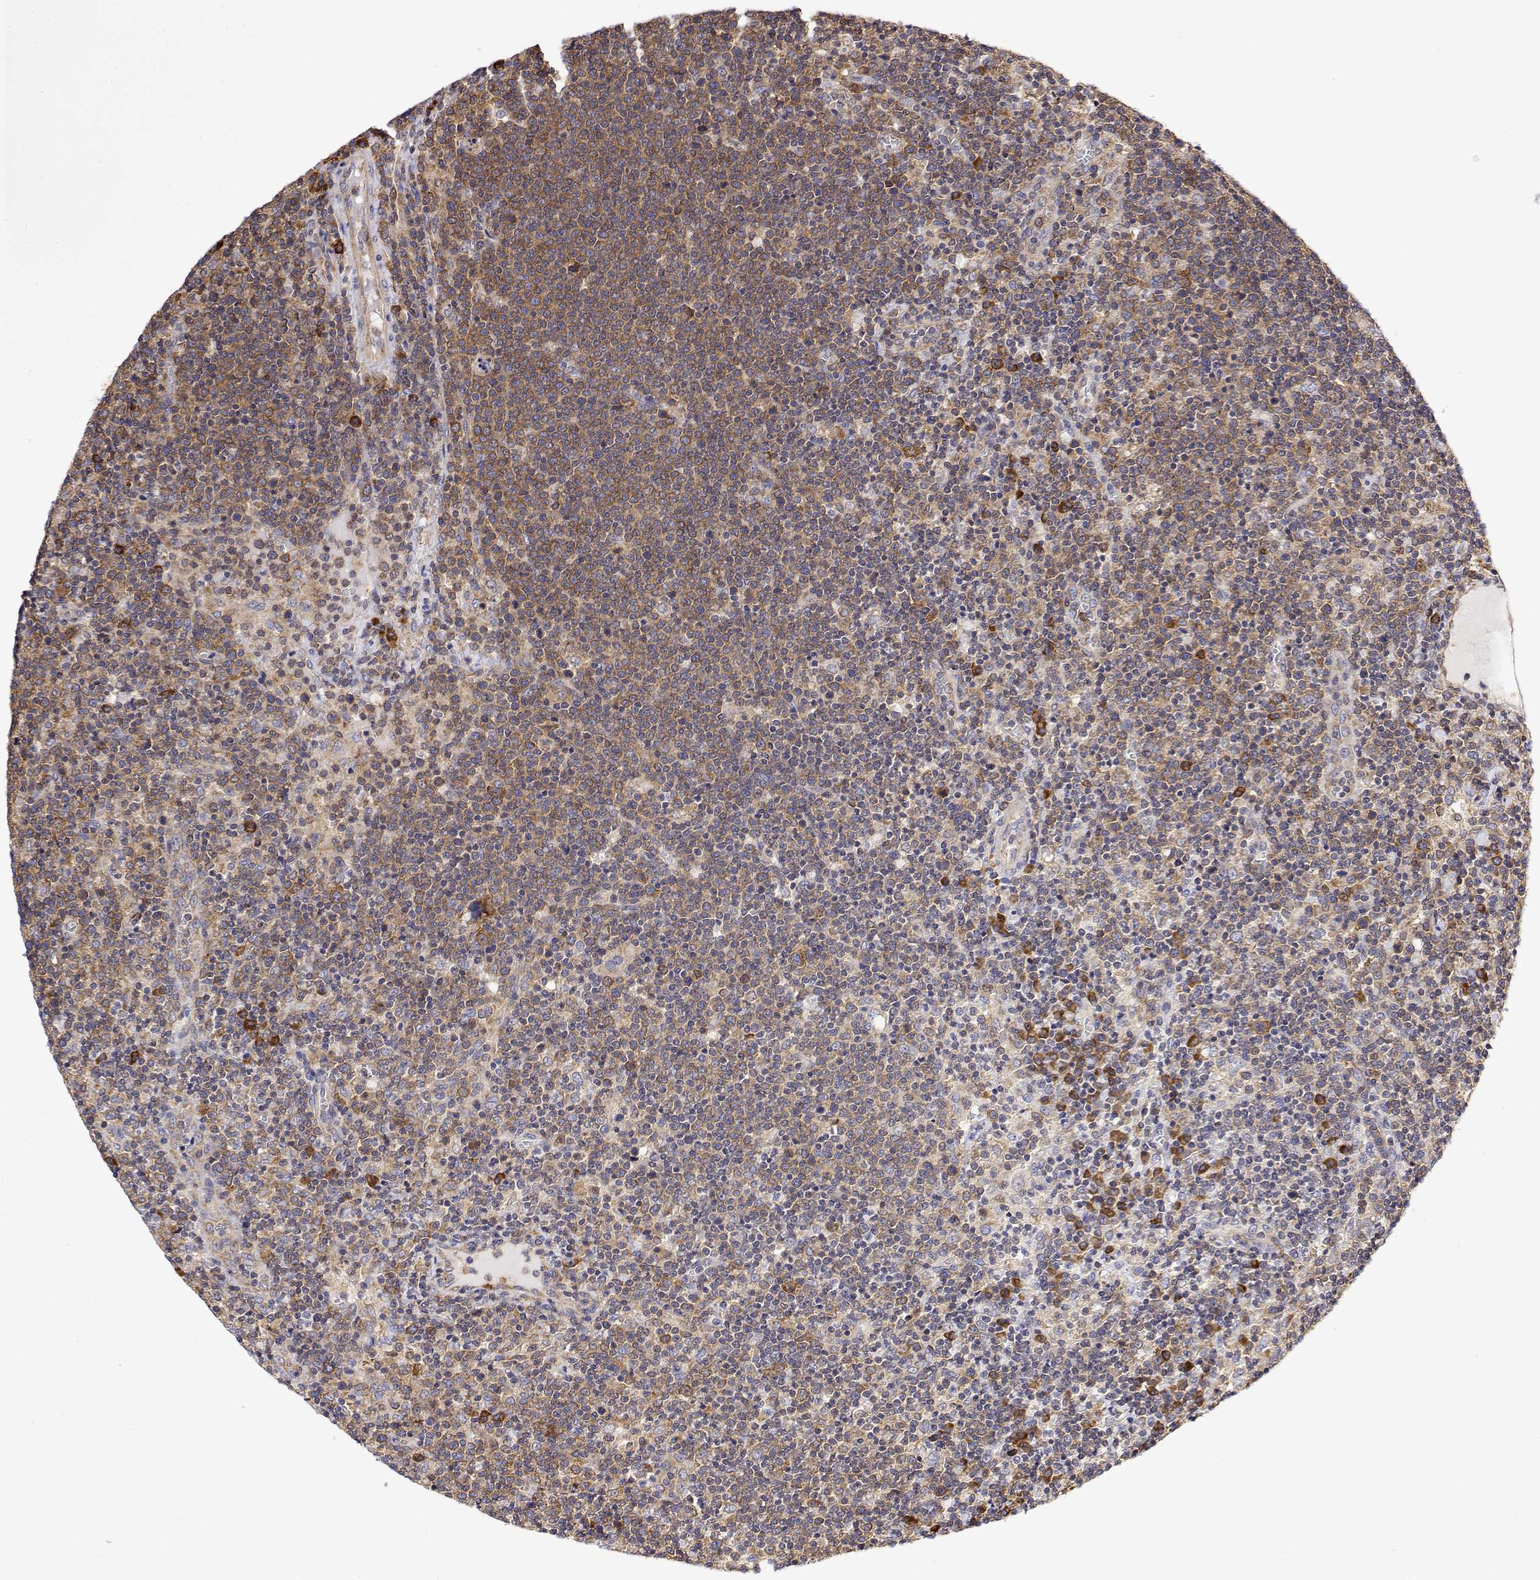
{"staining": {"intensity": "moderate", "quantity": ">75%", "location": "cytoplasmic/membranous"}, "tissue": "lymphoma", "cell_type": "Tumor cells", "image_type": "cancer", "snomed": [{"axis": "morphology", "description": "Malignant lymphoma, non-Hodgkin's type, High grade"}, {"axis": "topography", "description": "Lymph node"}], "caption": "Protein positivity by IHC reveals moderate cytoplasmic/membranous expression in approximately >75% of tumor cells in lymphoma.", "gene": "EEF1G", "patient": {"sex": "male", "age": 61}}